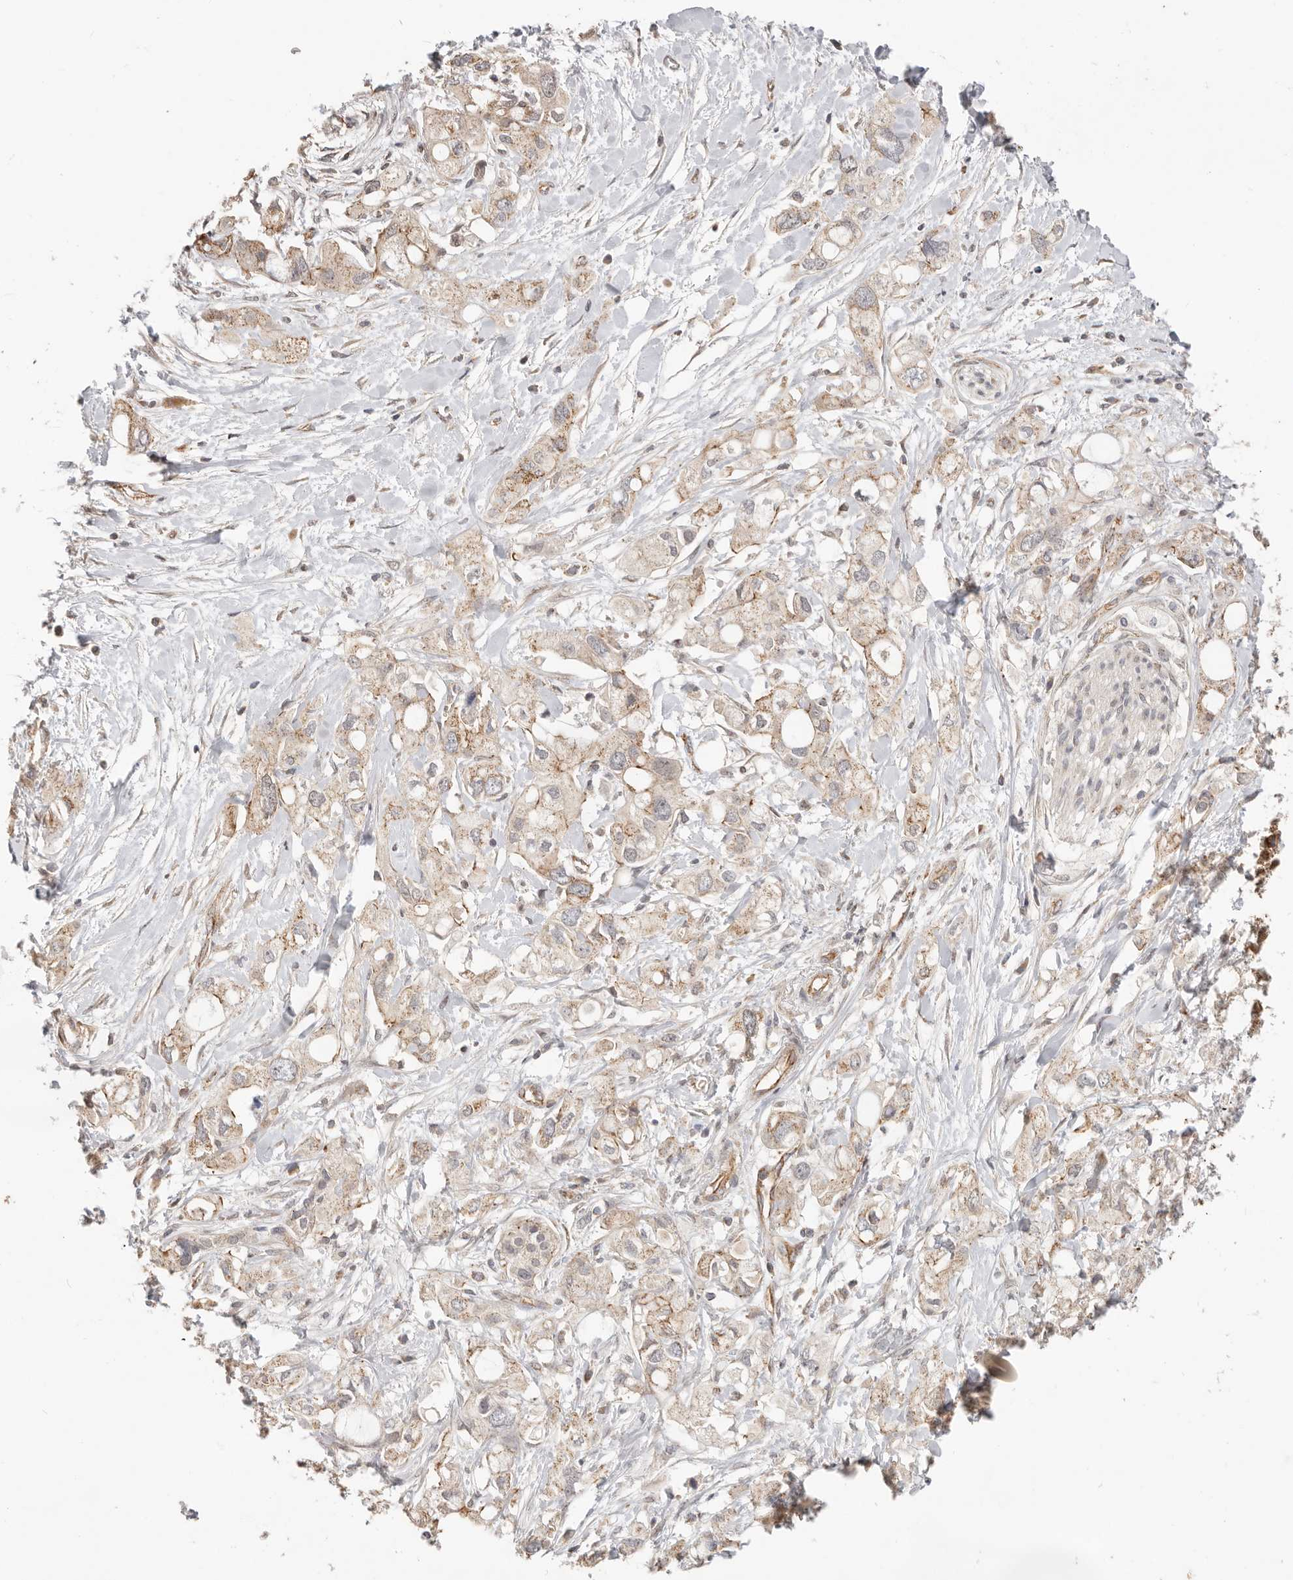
{"staining": {"intensity": "weak", "quantity": ">75%", "location": "cytoplasmic/membranous"}, "tissue": "pancreatic cancer", "cell_type": "Tumor cells", "image_type": "cancer", "snomed": [{"axis": "morphology", "description": "Adenocarcinoma, NOS"}, {"axis": "topography", "description": "Pancreas"}], "caption": "Immunohistochemical staining of pancreatic adenocarcinoma shows low levels of weak cytoplasmic/membranous staining in about >75% of tumor cells.", "gene": "USP49", "patient": {"sex": "female", "age": 56}}